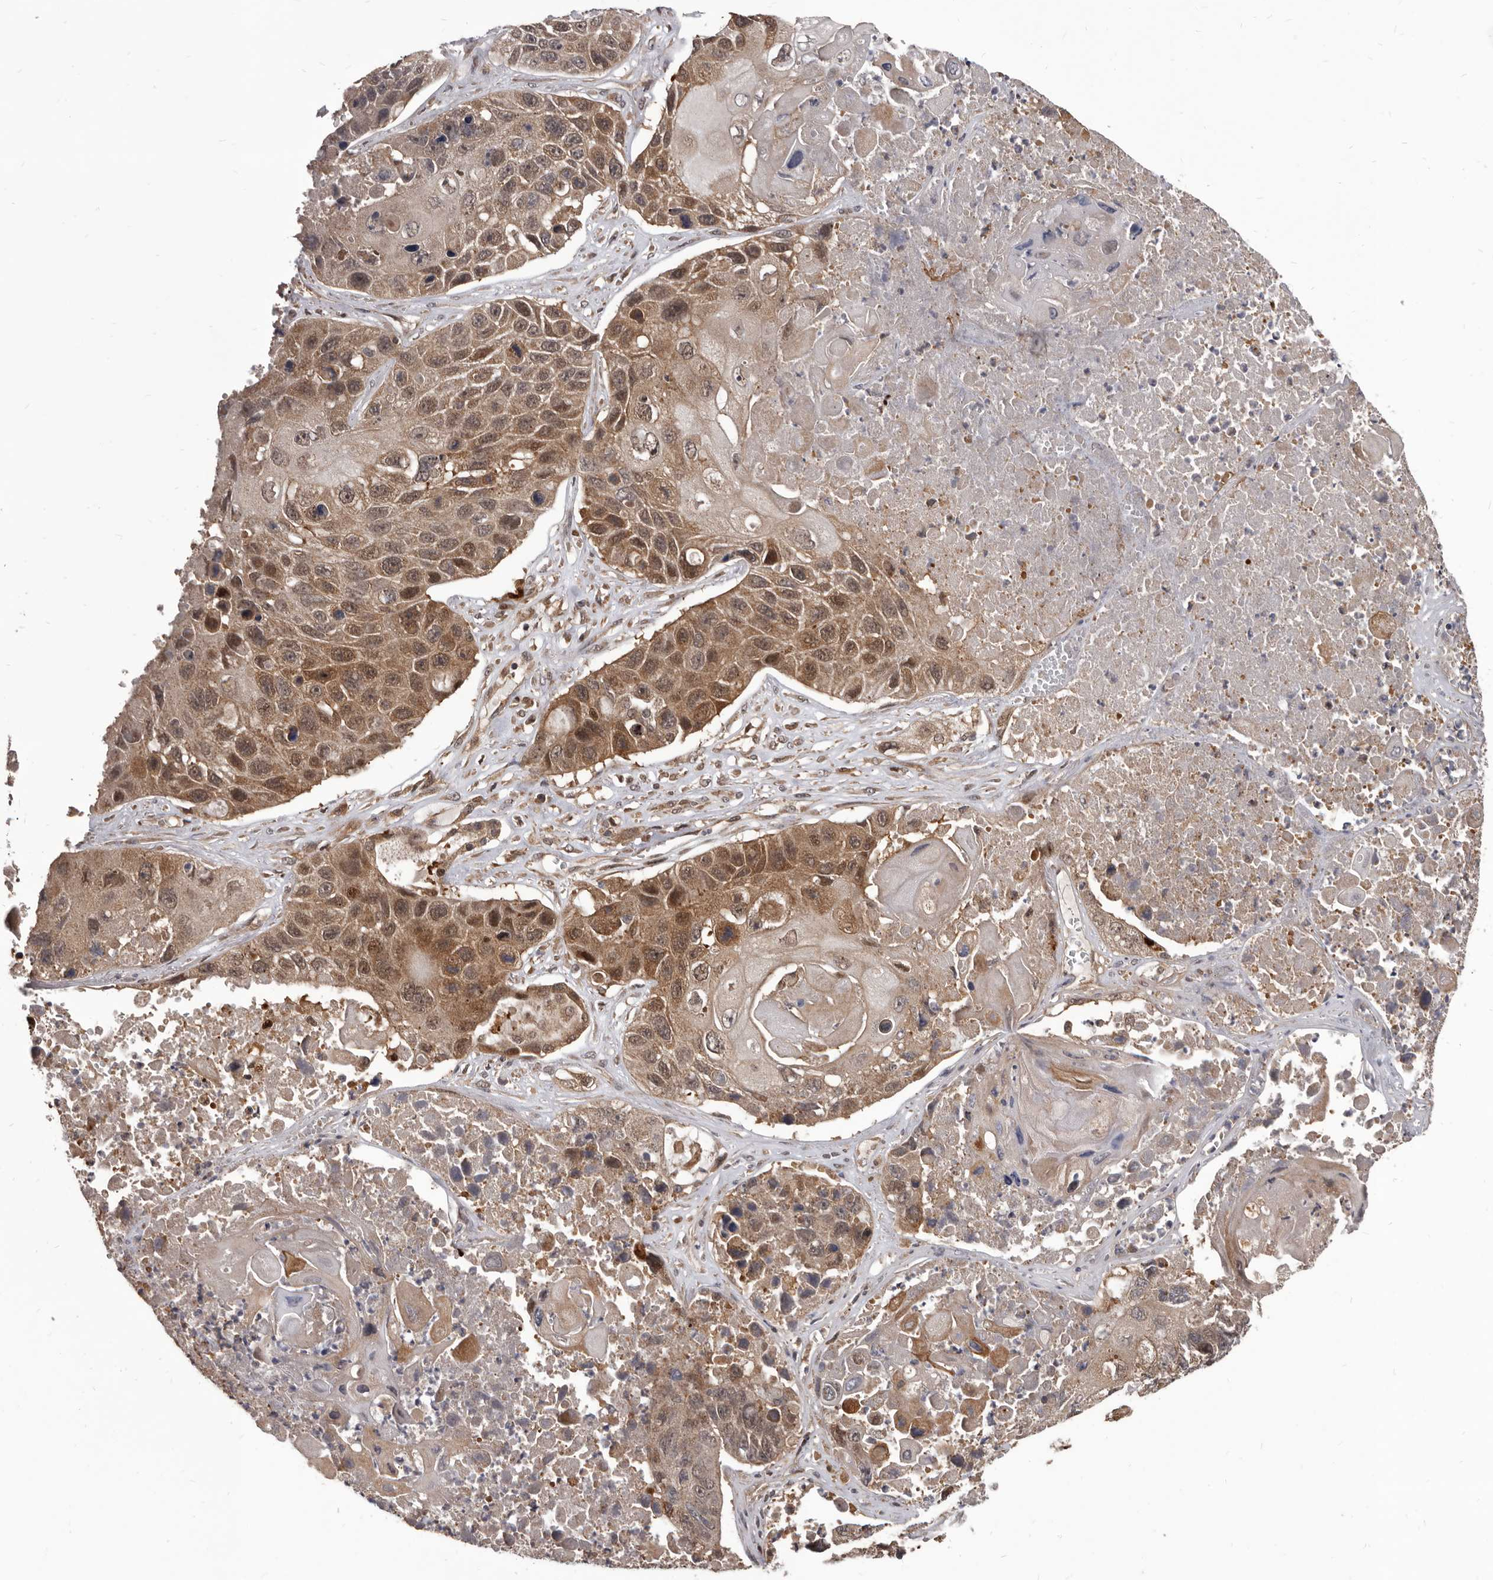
{"staining": {"intensity": "moderate", "quantity": ">75%", "location": "cytoplasmic/membranous,nuclear"}, "tissue": "lung cancer", "cell_type": "Tumor cells", "image_type": "cancer", "snomed": [{"axis": "morphology", "description": "Squamous cell carcinoma, NOS"}, {"axis": "topography", "description": "Lung"}], "caption": "High-magnification brightfield microscopy of squamous cell carcinoma (lung) stained with DAB (3,3'-diaminobenzidine) (brown) and counterstained with hematoxylin (blue). tumor cells exhibit moderate cytoplasmic/membranous and nuclear positivity is identified in approximately>75% of cells.", "gene": "MAP3K14", "patient": {"sex": "male", "age": 61}}